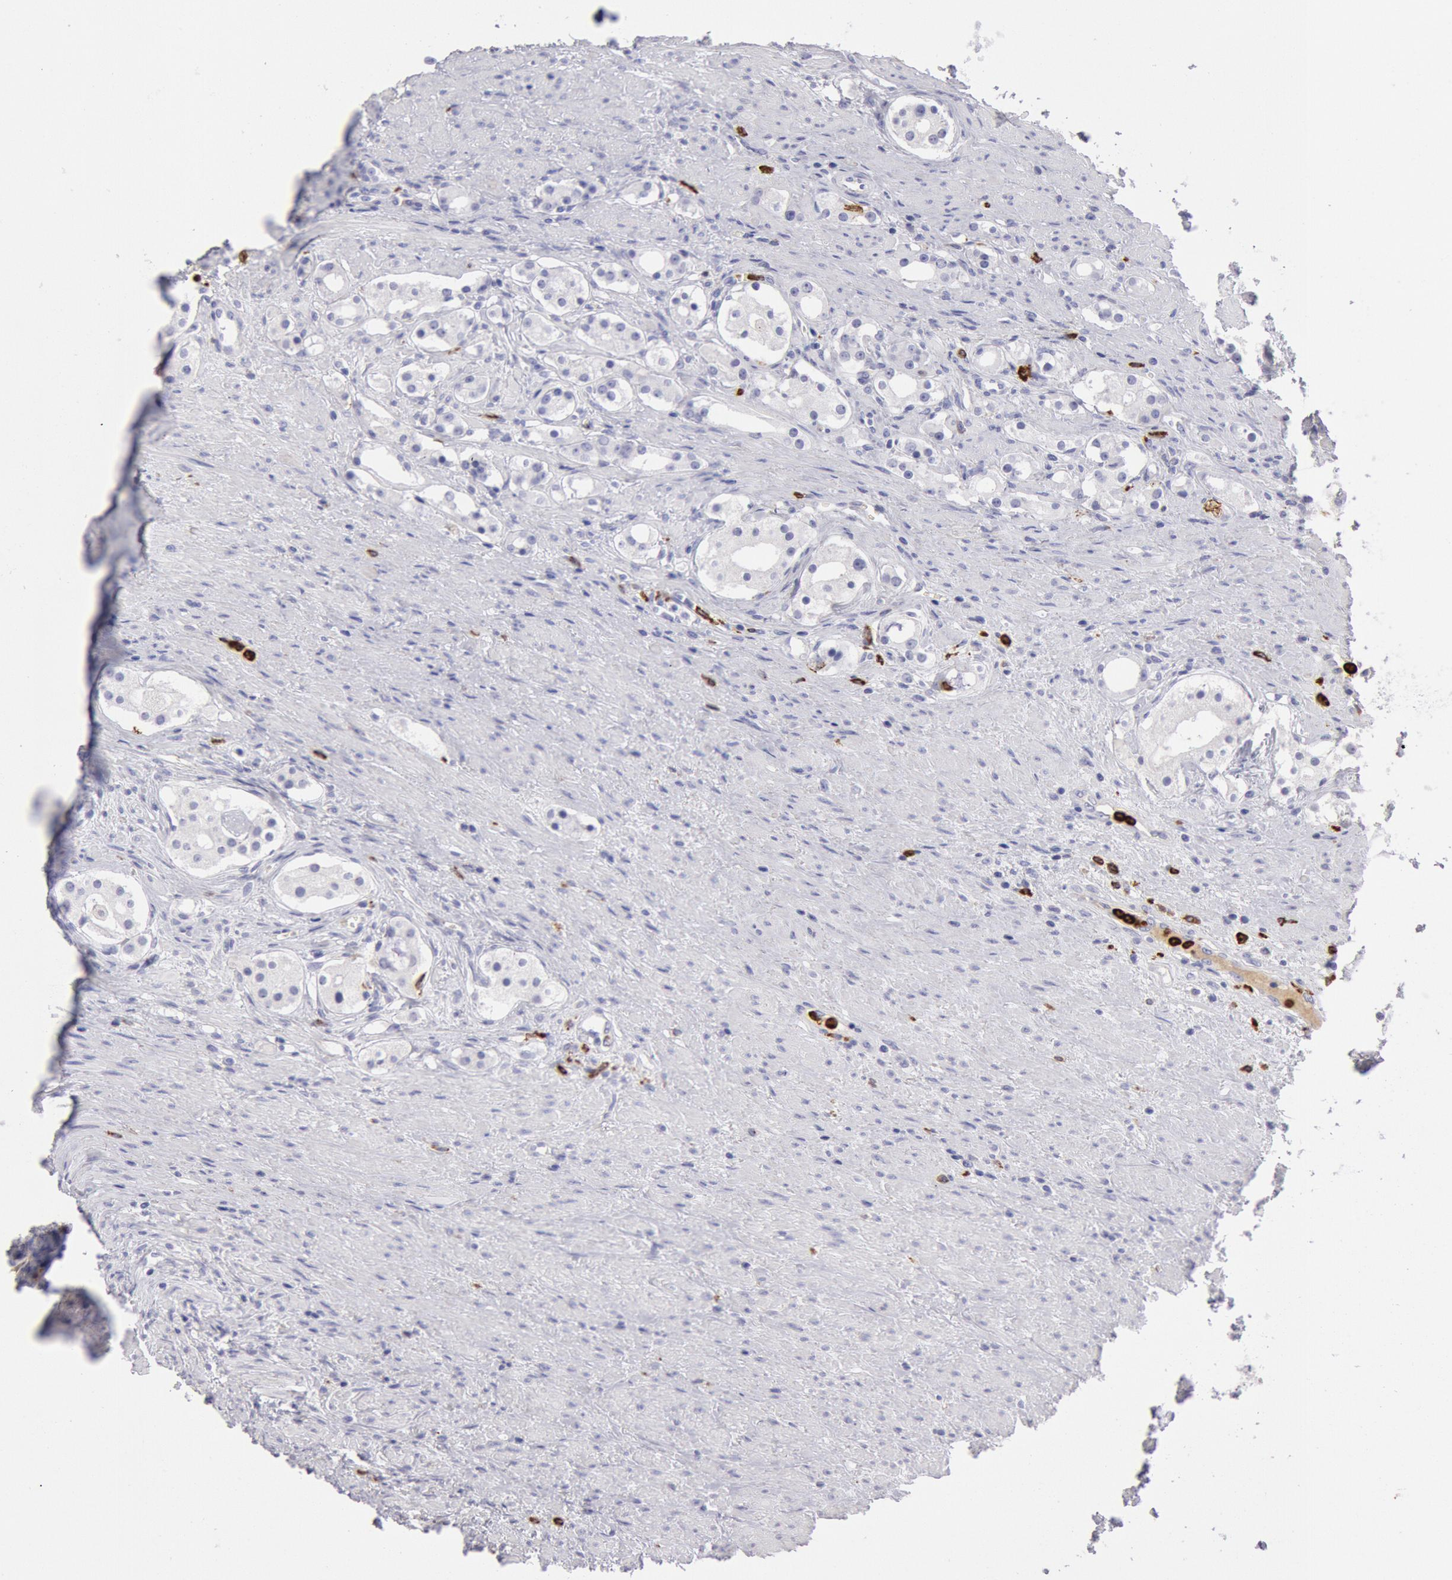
{"staining": {"intensity": "negative", "quantity": "none", "location": "none"}, "tissue": "prostate cancer", "cell_type": "Tumor cells", "image_type": "cancer", "snomed": [{"axis": "morphology", "description": "Adenocarcinoma, Medium grade"}, {"axis": "topography", "description": "Prostate"}], "caption": "Immunohistochemistry (IHC) photomicrograph of adenocarcinoma (medium-grade) (prostate) stained for a protein (brown), which shows no positivity in tumor cells.", "gene": "FCN1", "patient": {"sex": "male", "age": 73}}